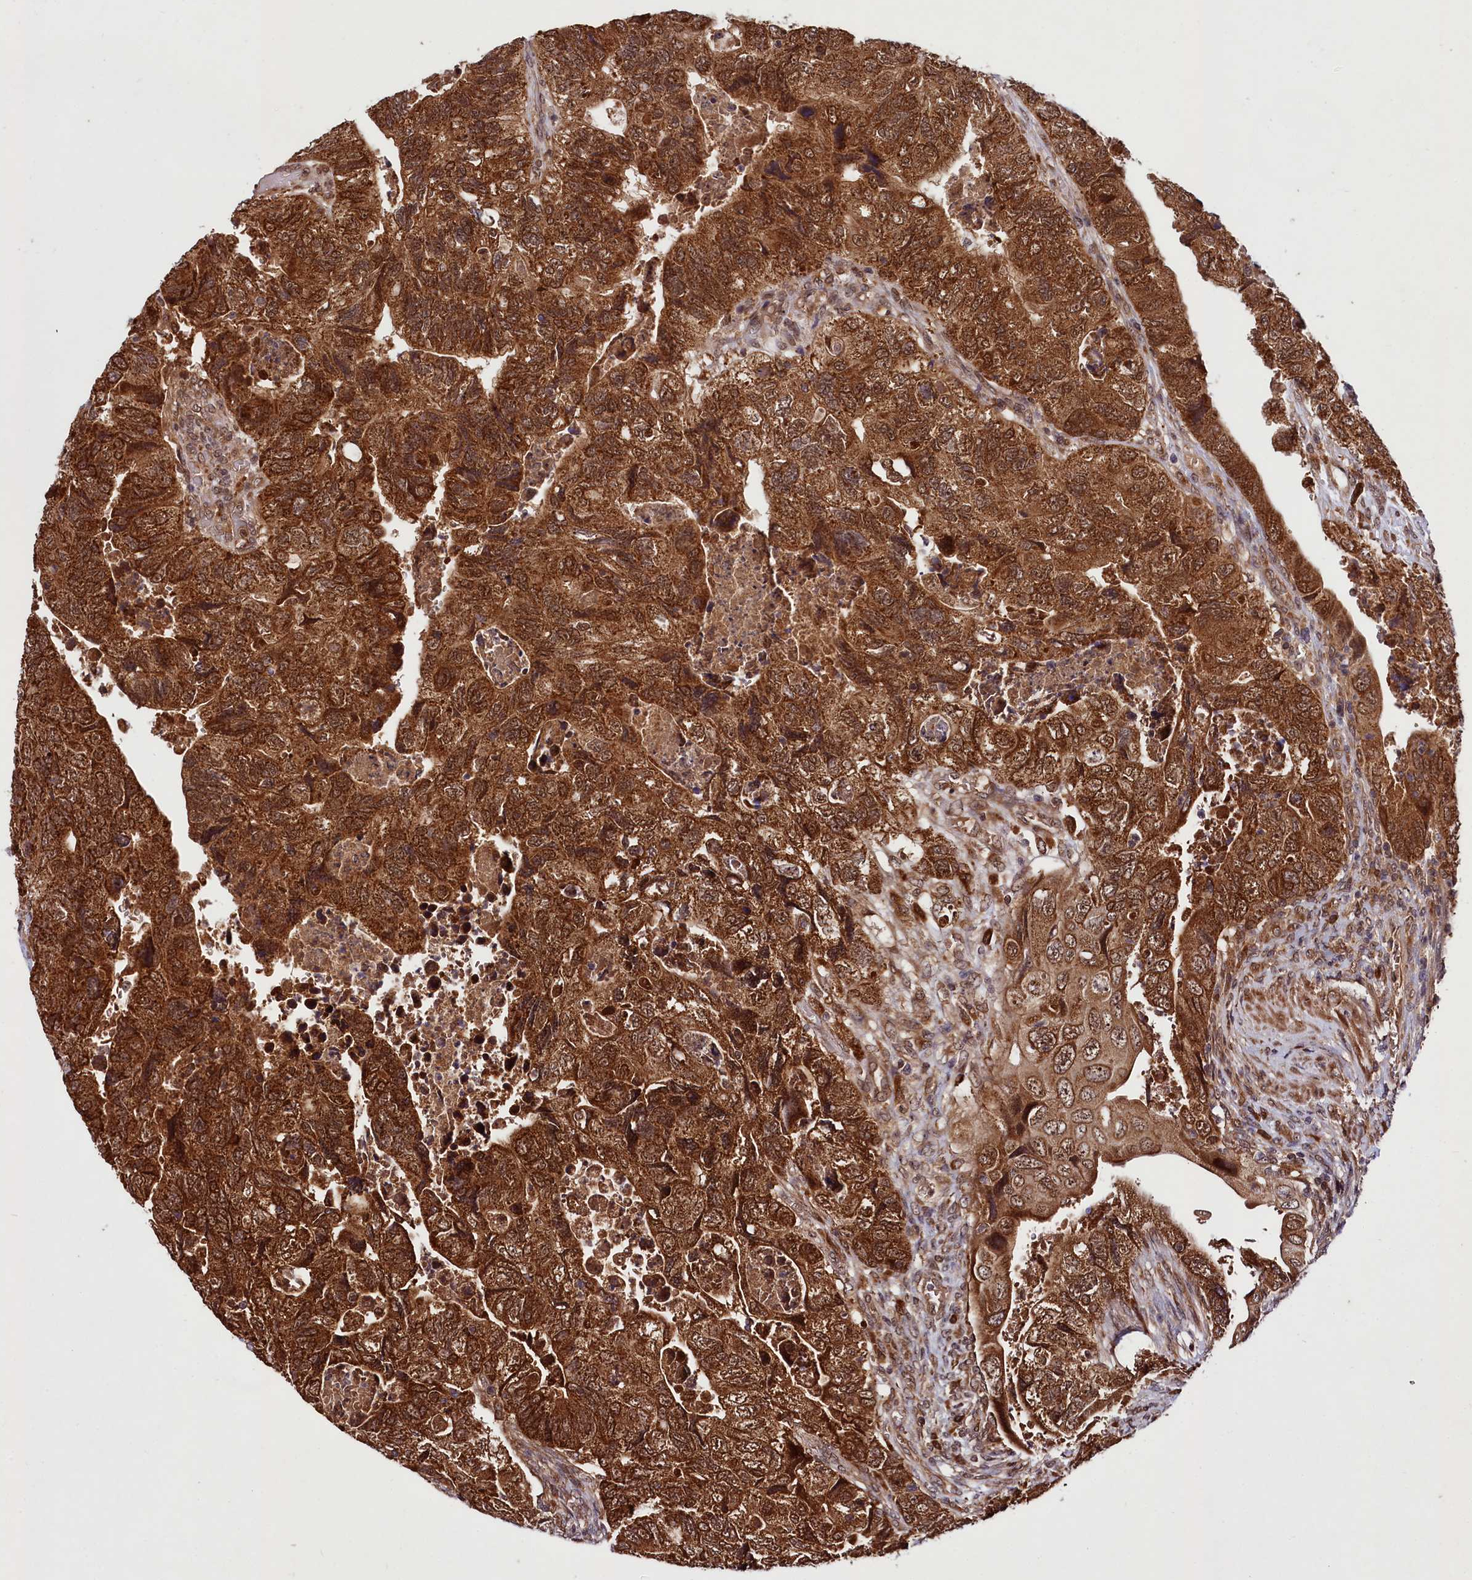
{"staining": {"intensity": "strong", "quantity": ">75%", "location": "cytoplasmic/membranous,nuclear"}, "tissue": "colorectal cancer", "cell_type": "Tumor cells", "image_type": "cancer", "snomed": [{"axis": "morphology", "description": "Adenocarcinoma, NOS"}, {"axis": "topography", "description": "Rectum"}], "caption": "Immunohistochemical staining of human colorectal cancer (adenocarcinoma) demonstrates strong cytoplasmic/membranous and nuclear protein positivity in about >75% of tumor cells.", "gene": "UBE3A", "patient": {"sex": "male", "age": 63}}